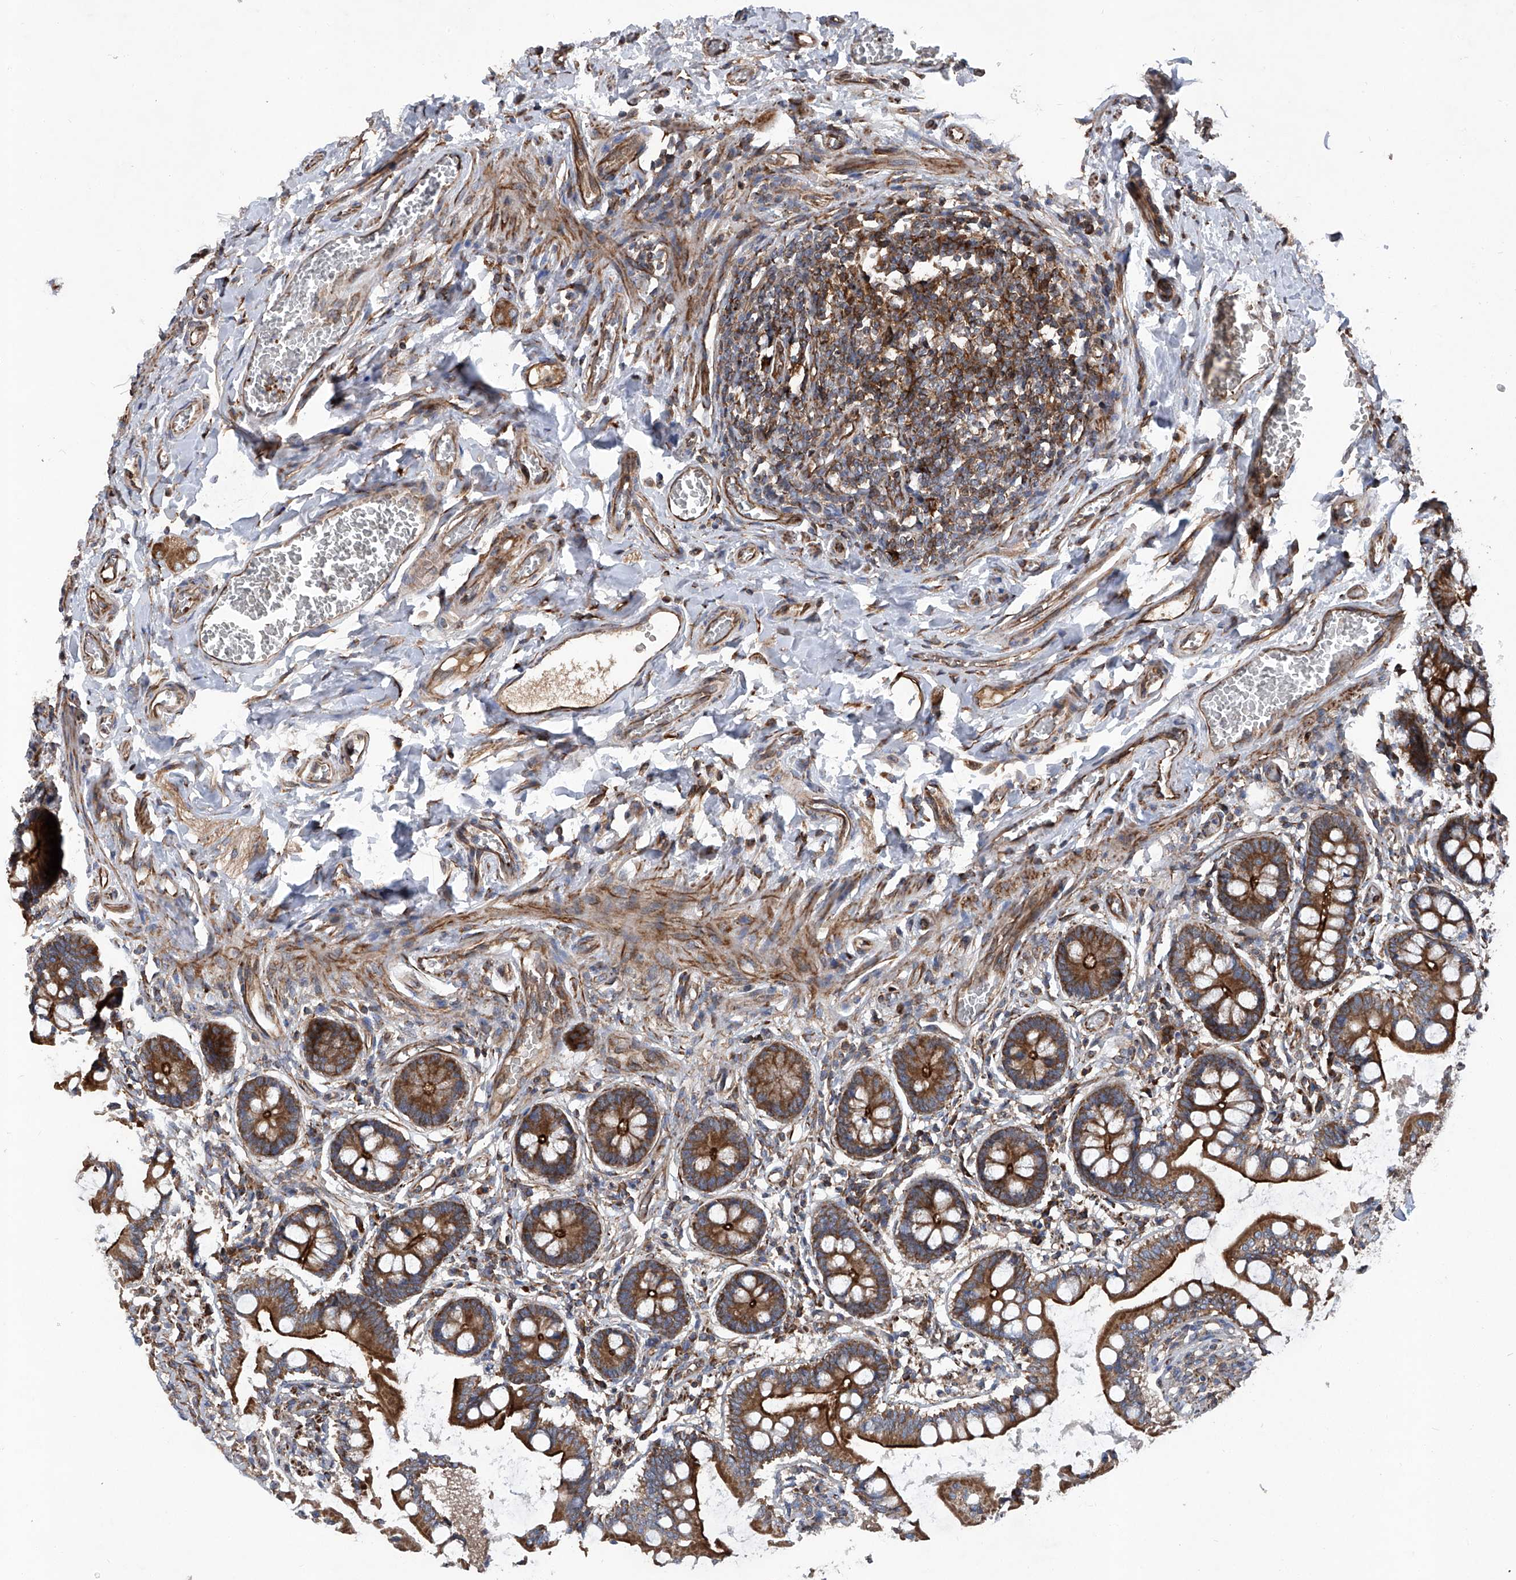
{"staining": {"intensity": "strong", "quantity": ">75%", "location": "cytoplasmic/membranous"}, "tissue": "small intestine", "cell_type": "Glandular cells", "image_type": "normal", "snomed": [{"axis": "morphology", "description": "Normal tissue, NOS"}, {"axis": "topography", "description": "Small intestine"}], "caption": "A brown stain labels strong cytoplasmic/membranous staining of a protein in glandular cells of unremarkable human small intestine.", "gene": "ASCC3", "patient": {"sex": "male", "age": 52}}